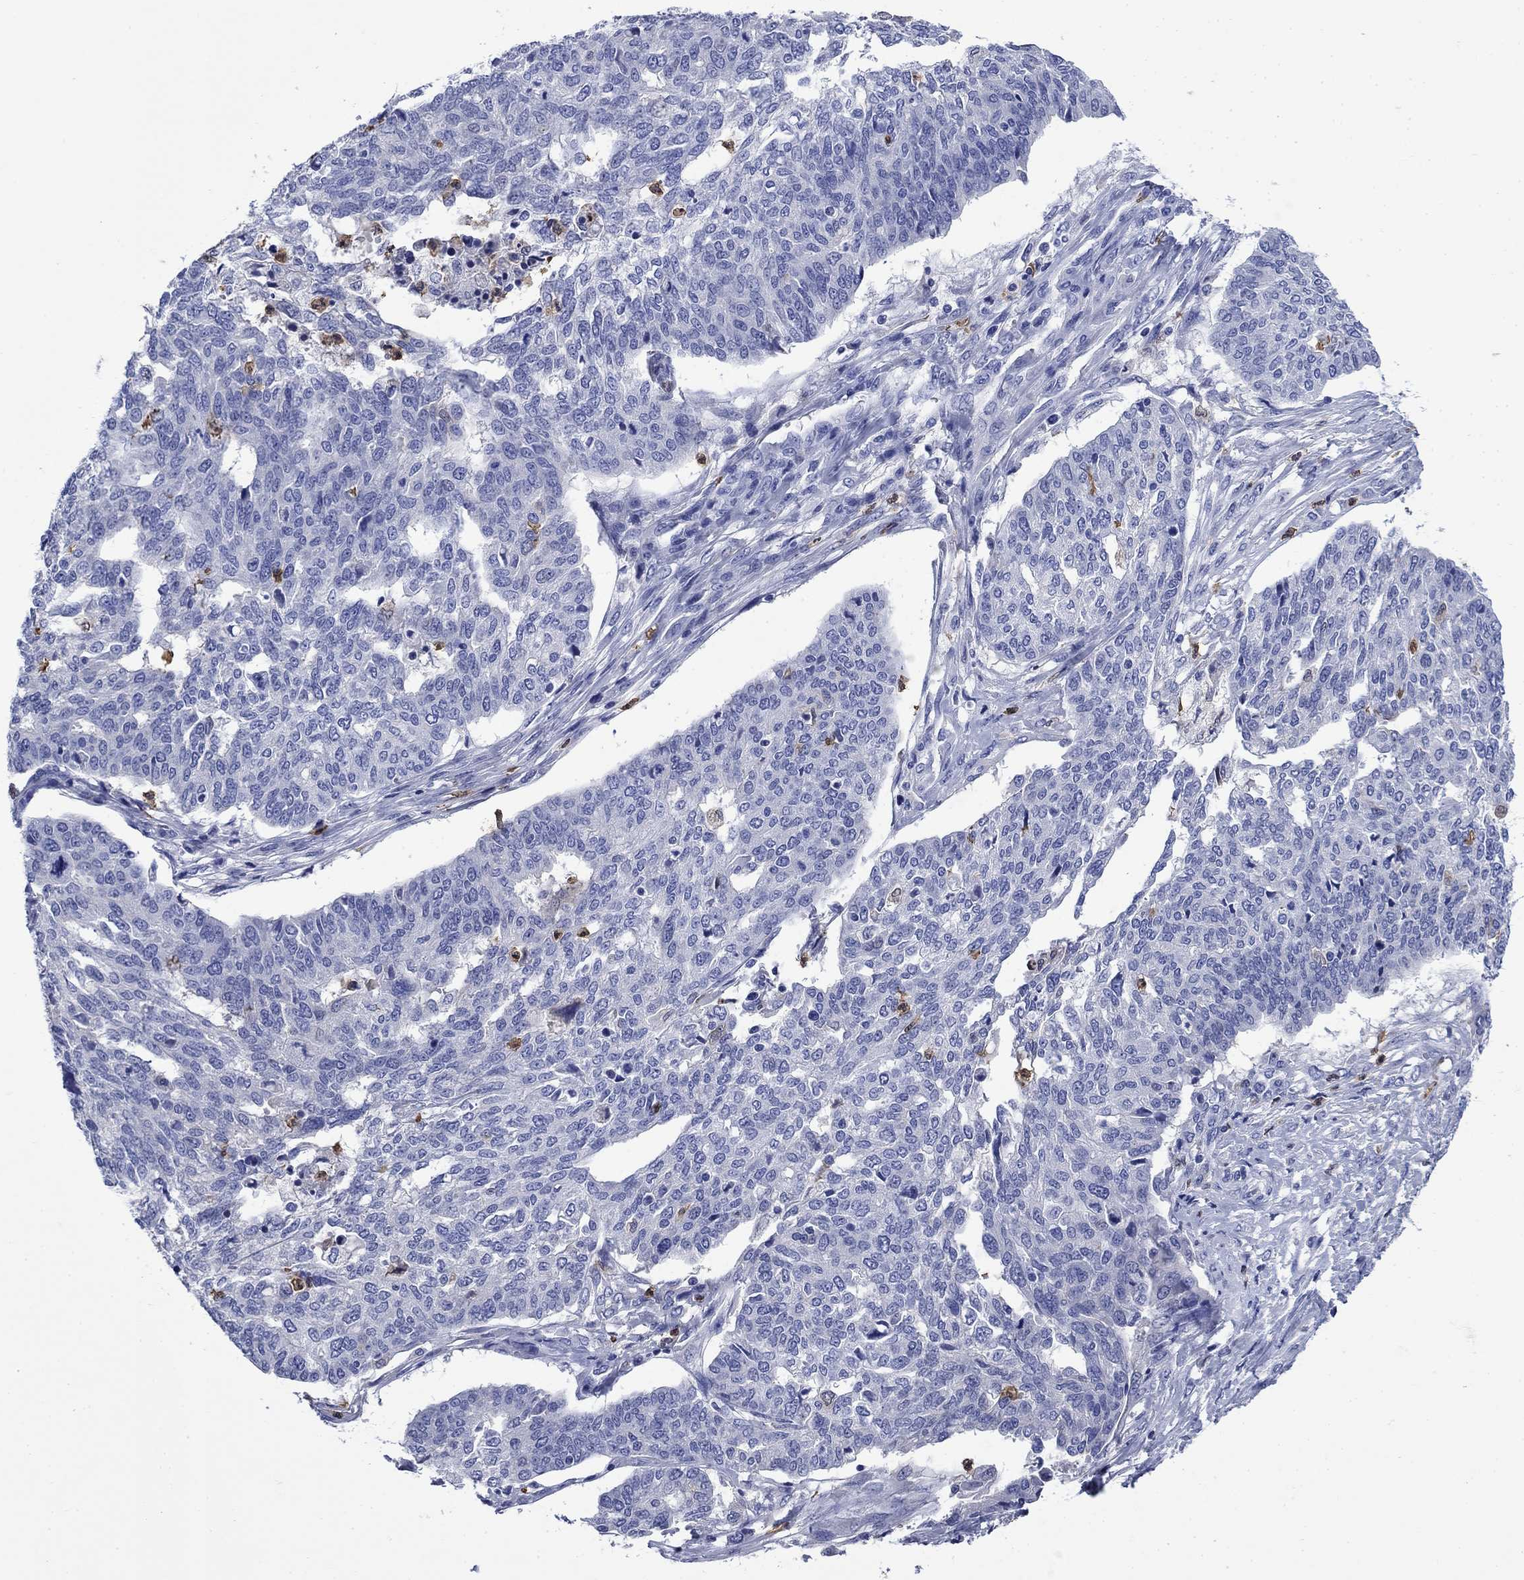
{"staining": {"intensity": "negative", "quantity": "none", "location": "none"}, "tissue": "ovarian cancer", "cell_type": "Tumor cells", "image_type": "cancer", "snomed": [{"axis": "morphology", "description": "Cystadenocarcinoma, serous, NOS"}, {"axis": "topography", "description": "Ovary"}], "caption": "This is an immunohistochemistry micrograph of ovarian serous cystadenocarcinoma. There is no expression in tumor cells.", "gene": "TFR2", "patient": {"sex": "female", "age": 67}}